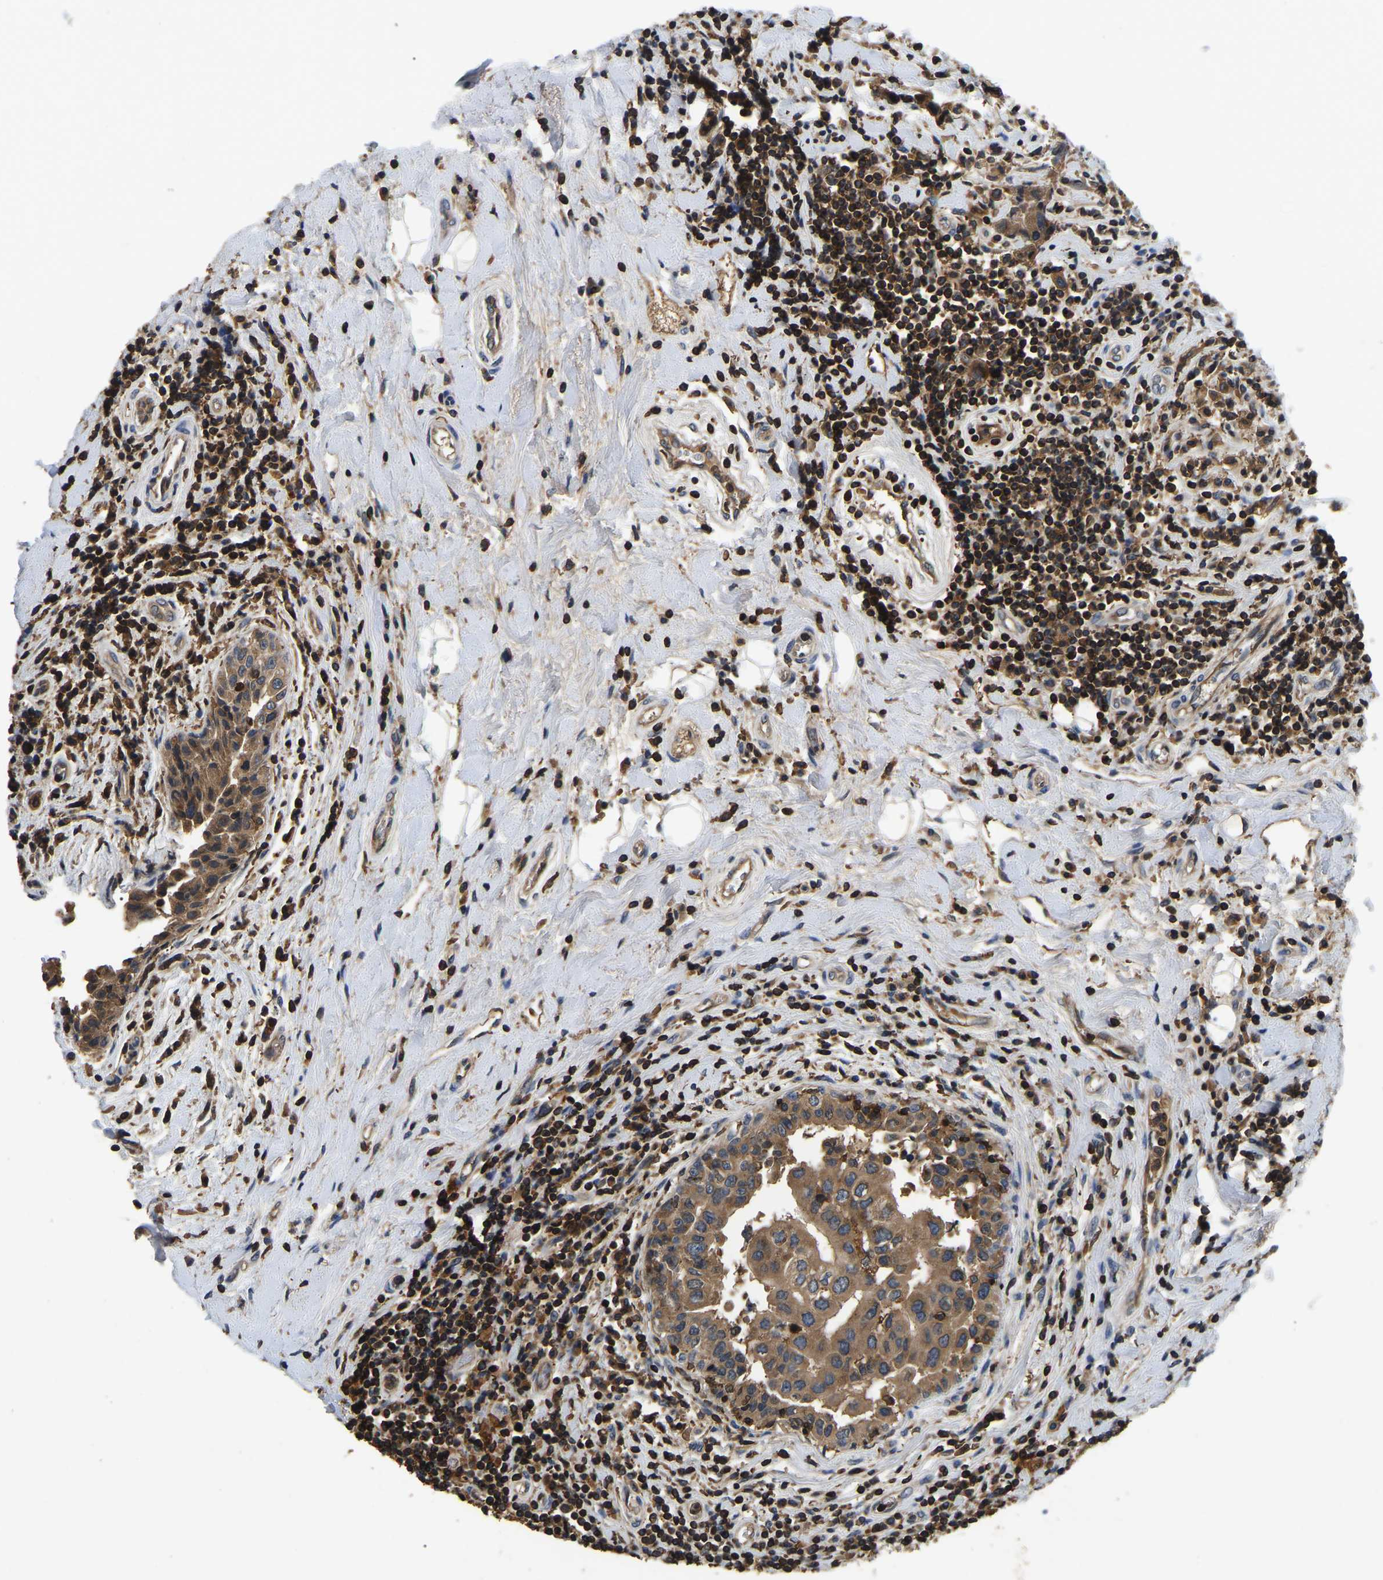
{"staining": {"intensity": "moderate", "quantity": ">75%", "location": "cytoplasmic/membranous"}, "tissue": "breast cancer", "cell_type": "Tumor cells", "image_type": "cancer", "snomed": [{"axis": "morphology", "description": "Duct carcinoma"}, {"axis": "topography", "description": "Breast"}], "caption": "A brown stain highlights moderate cytoplasmic/membranous positivity of a protein in invasive ductal carcinoma (breast) tumor cells.", "gene": "SMPD2", "patient": {"sex": "female", "age": 27}}